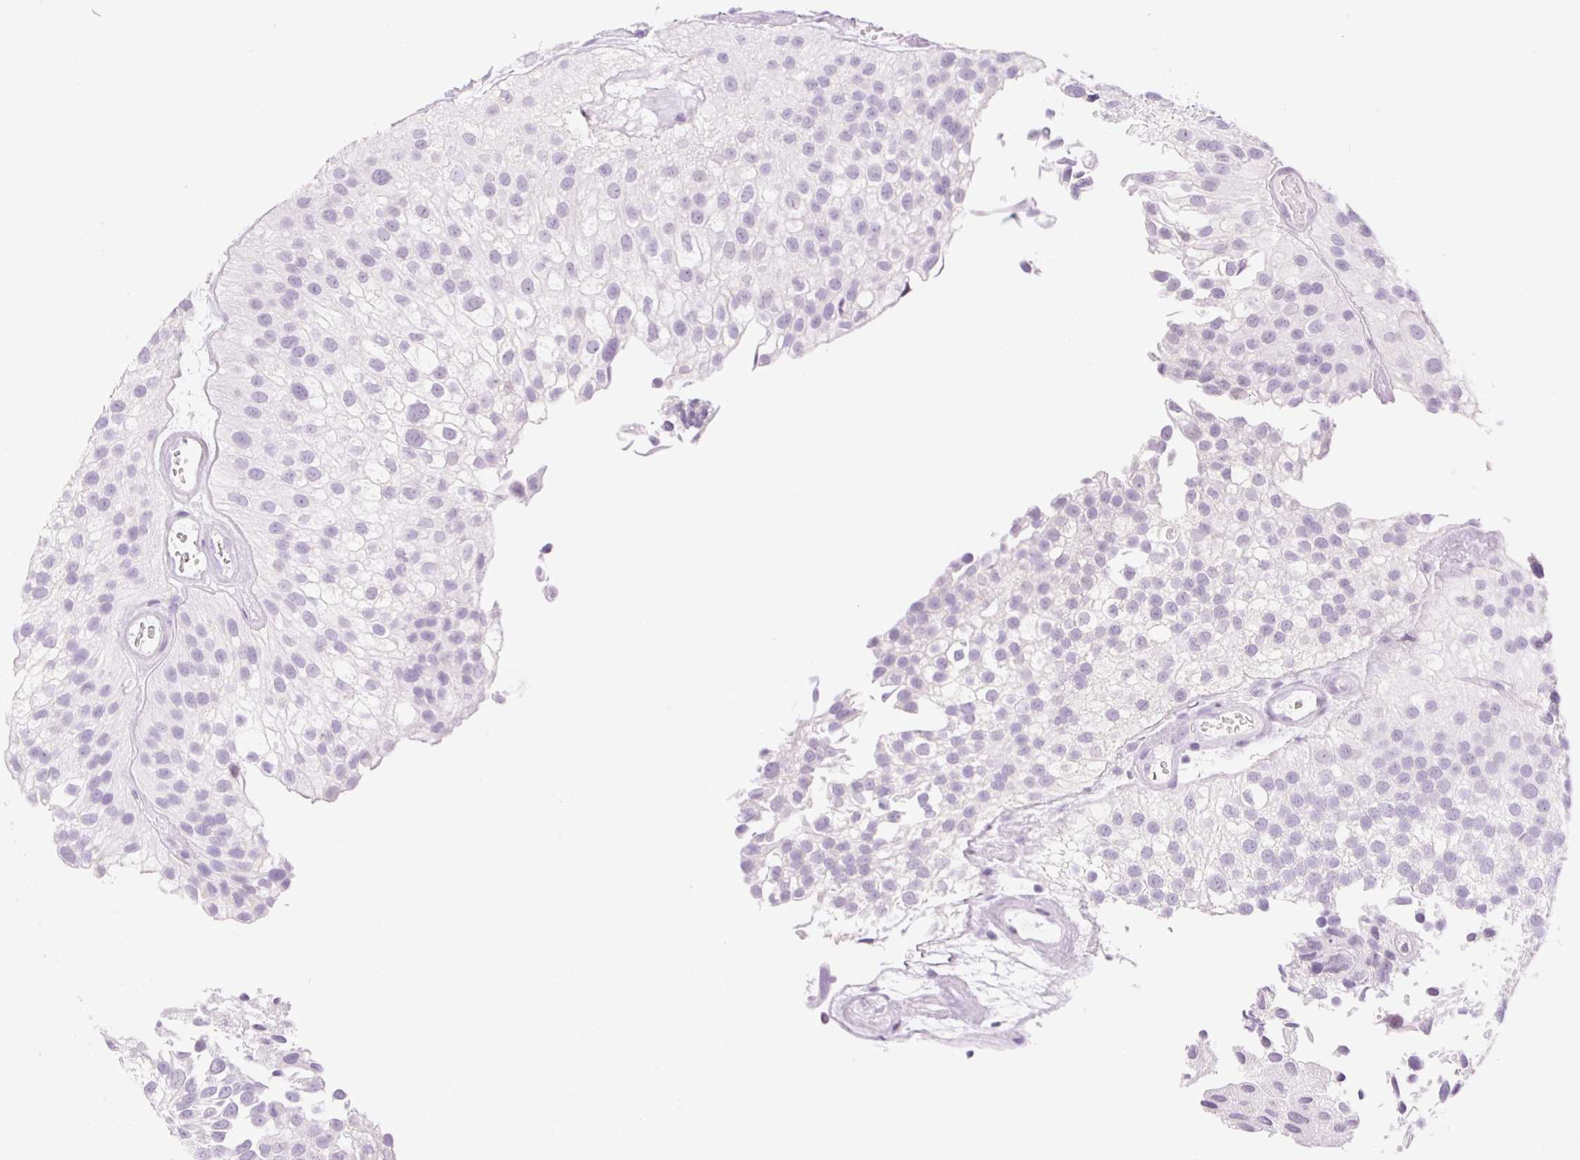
{"staining": {"intensity": "negative", "quantity": "none", "location": "none"}, "tissue": "urothelial cancer", "cell_type": "Tumor cells", "image_type": "cancer", "snomed": [{"axis": "morphology", "description": "Urothelial carcinoma, NOS"}, {"axis": "topography", "description": "Urinary bladder"}], "caption": "Immunohistochemistry (IHC) of urothelial cancer demonstrates no staining in tumor cells. The staining is performed using DAB brown chromogen with nuclei counter-stained in using hematoxylin.", "gene": "SP140L", "patient": {"sex": "male", "age": 87}}